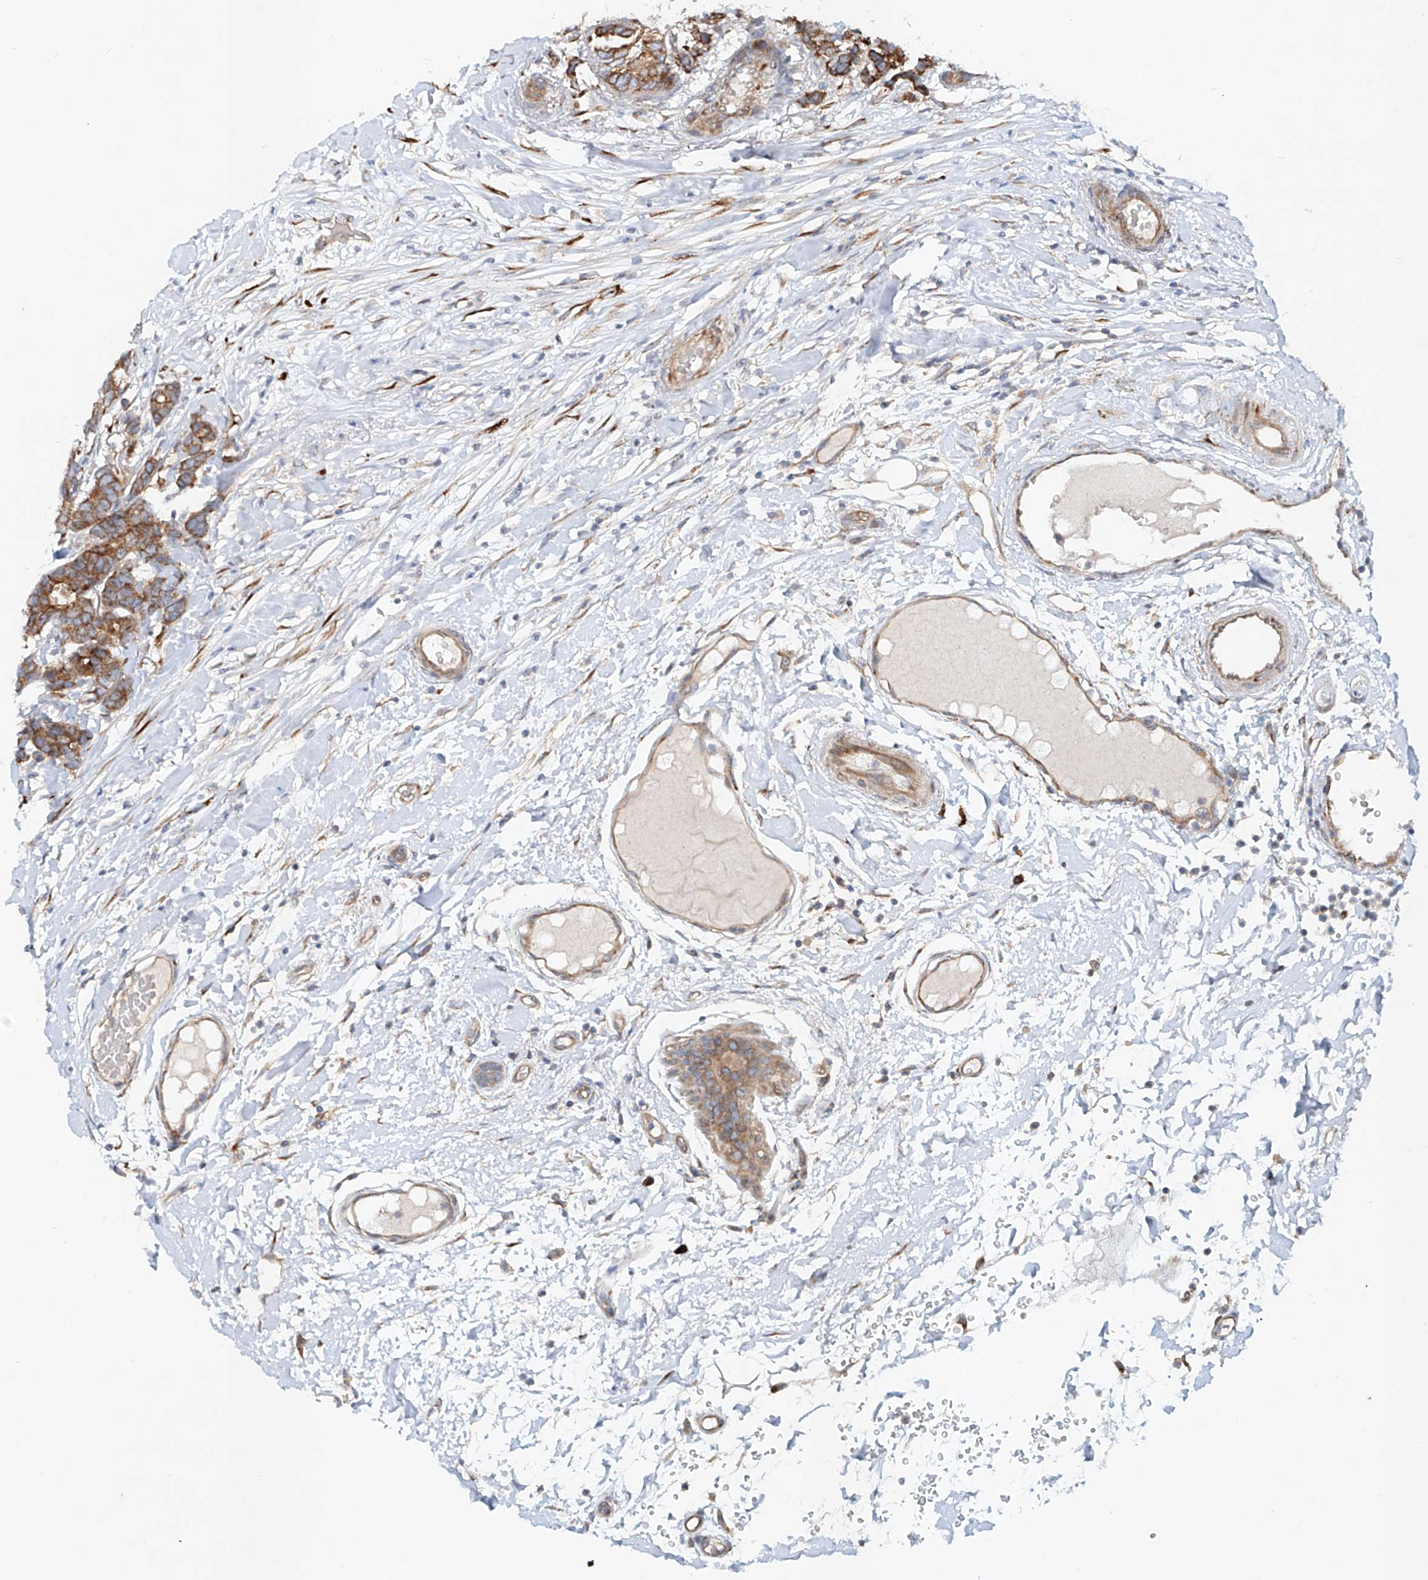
{"staining": {"intensity": "moderate", "quantity": ">75%", "location": "cytoplasmic/membranous"}, "tissue": "breast cancer", "cell_type": "Tumor cells", "image_type": "cancer", "snomed": [{"axis": "morphology", "description": "Duct carcinoma"}, {"axis": "topography", "description": "Breast"}], "caption": "This is a micrograph of immunohistochemistry (IHC) staining of breast cancer, which shows moderate staining in the cytoplasmic/membranous of tumor cells.", "gene": "SNAP29", "patient": {"sex": "female", "age": 87}}